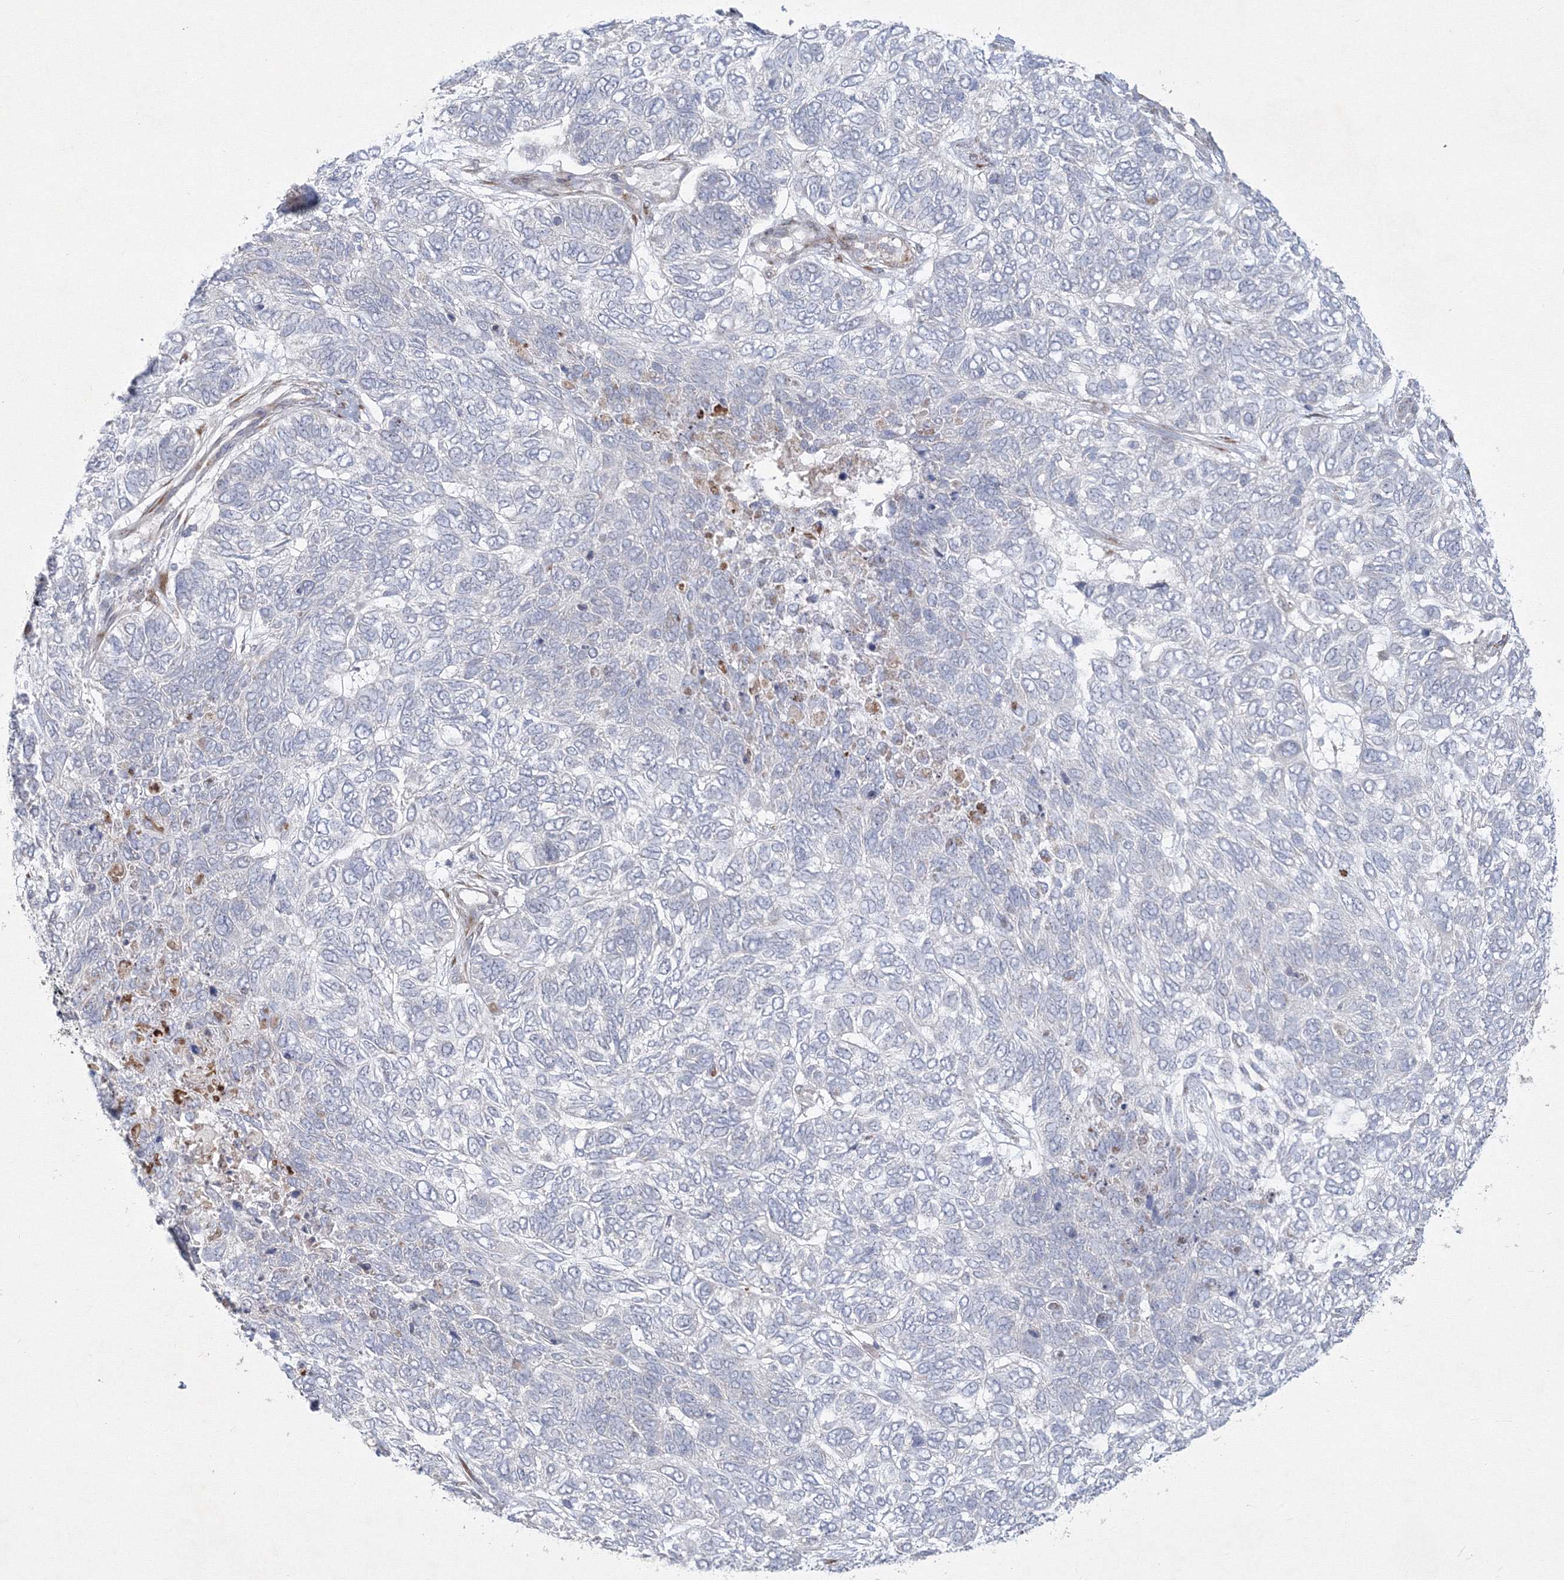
{"staining": {"intensity": "negative", "quantity": "none", "location": "none"}, "tissue": "skin cancer", "cell_type": "Tumor cells", "image_type": "cancer", "snomed": [{"axis": "morphology", "description": "Basal cell carcinoma"}, {"axis": "topography", "description": "Skin"}], "caption": "Skin basal cell carcinoma stained for a protein using IHC displays no staining tumor cells.", "gene": "WDR49", "patient": {"sex": "female", "age": 65}}